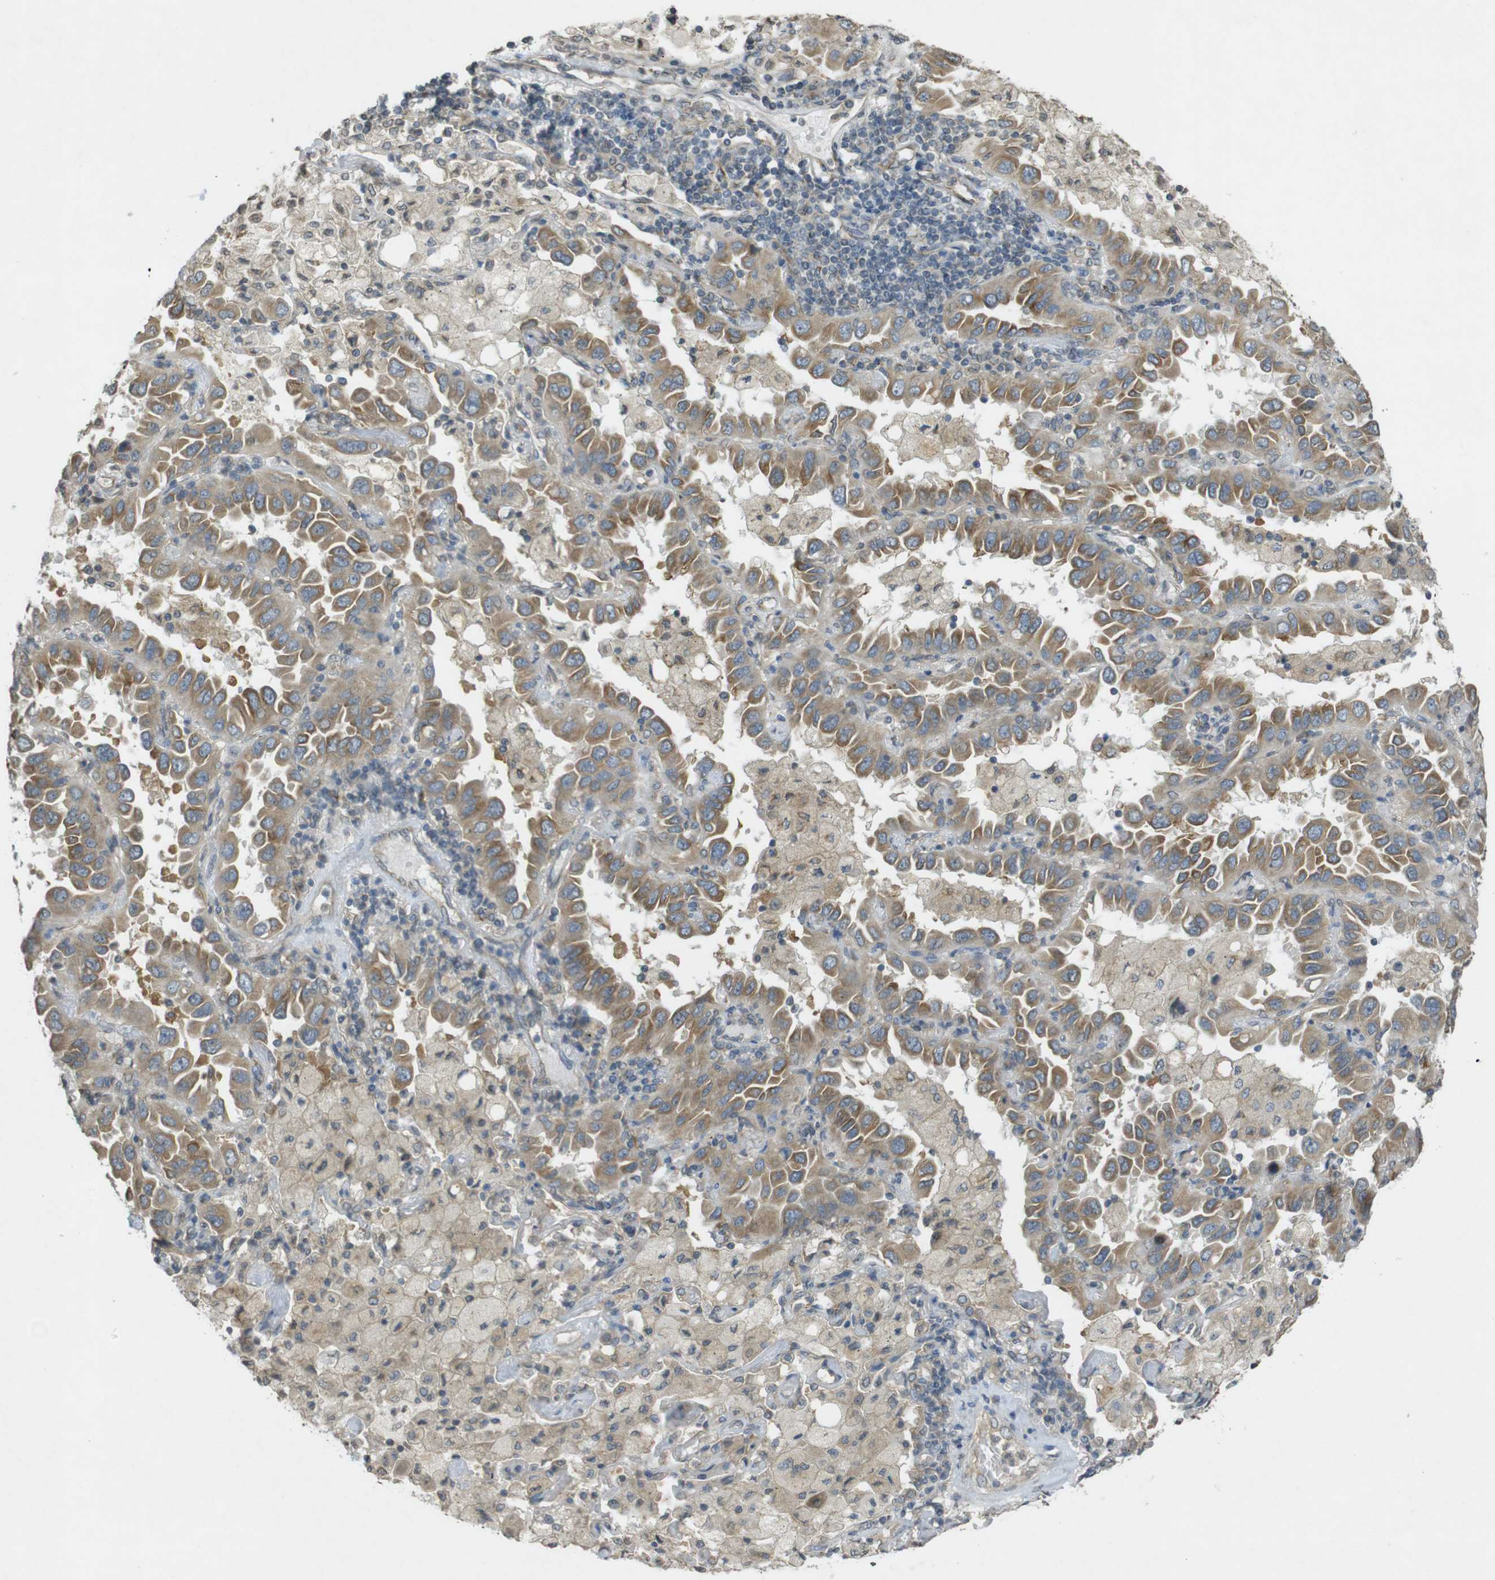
{"staining": {"intensity": "moderate", "quantity": ">75%", "location": "cytoplasmic/membranous"}, "tissue": "lung cancer", "cell_type": "Tumor cells", "image_type": "cancer", "snomed": [{"axis": "morphology", "description": "Adenocarcinoma, NOS"}, {"axis": "topography", "description": "Lung"}], "caption": "About >75% of tumor cells in human adenocarcinoma (lung) display moderate cytoplasmic/membranous protein staining as visualized by brown immunohistochemical staining.", "gene": "KIF5B", "patient": {"sex": "male", "age": 64}}